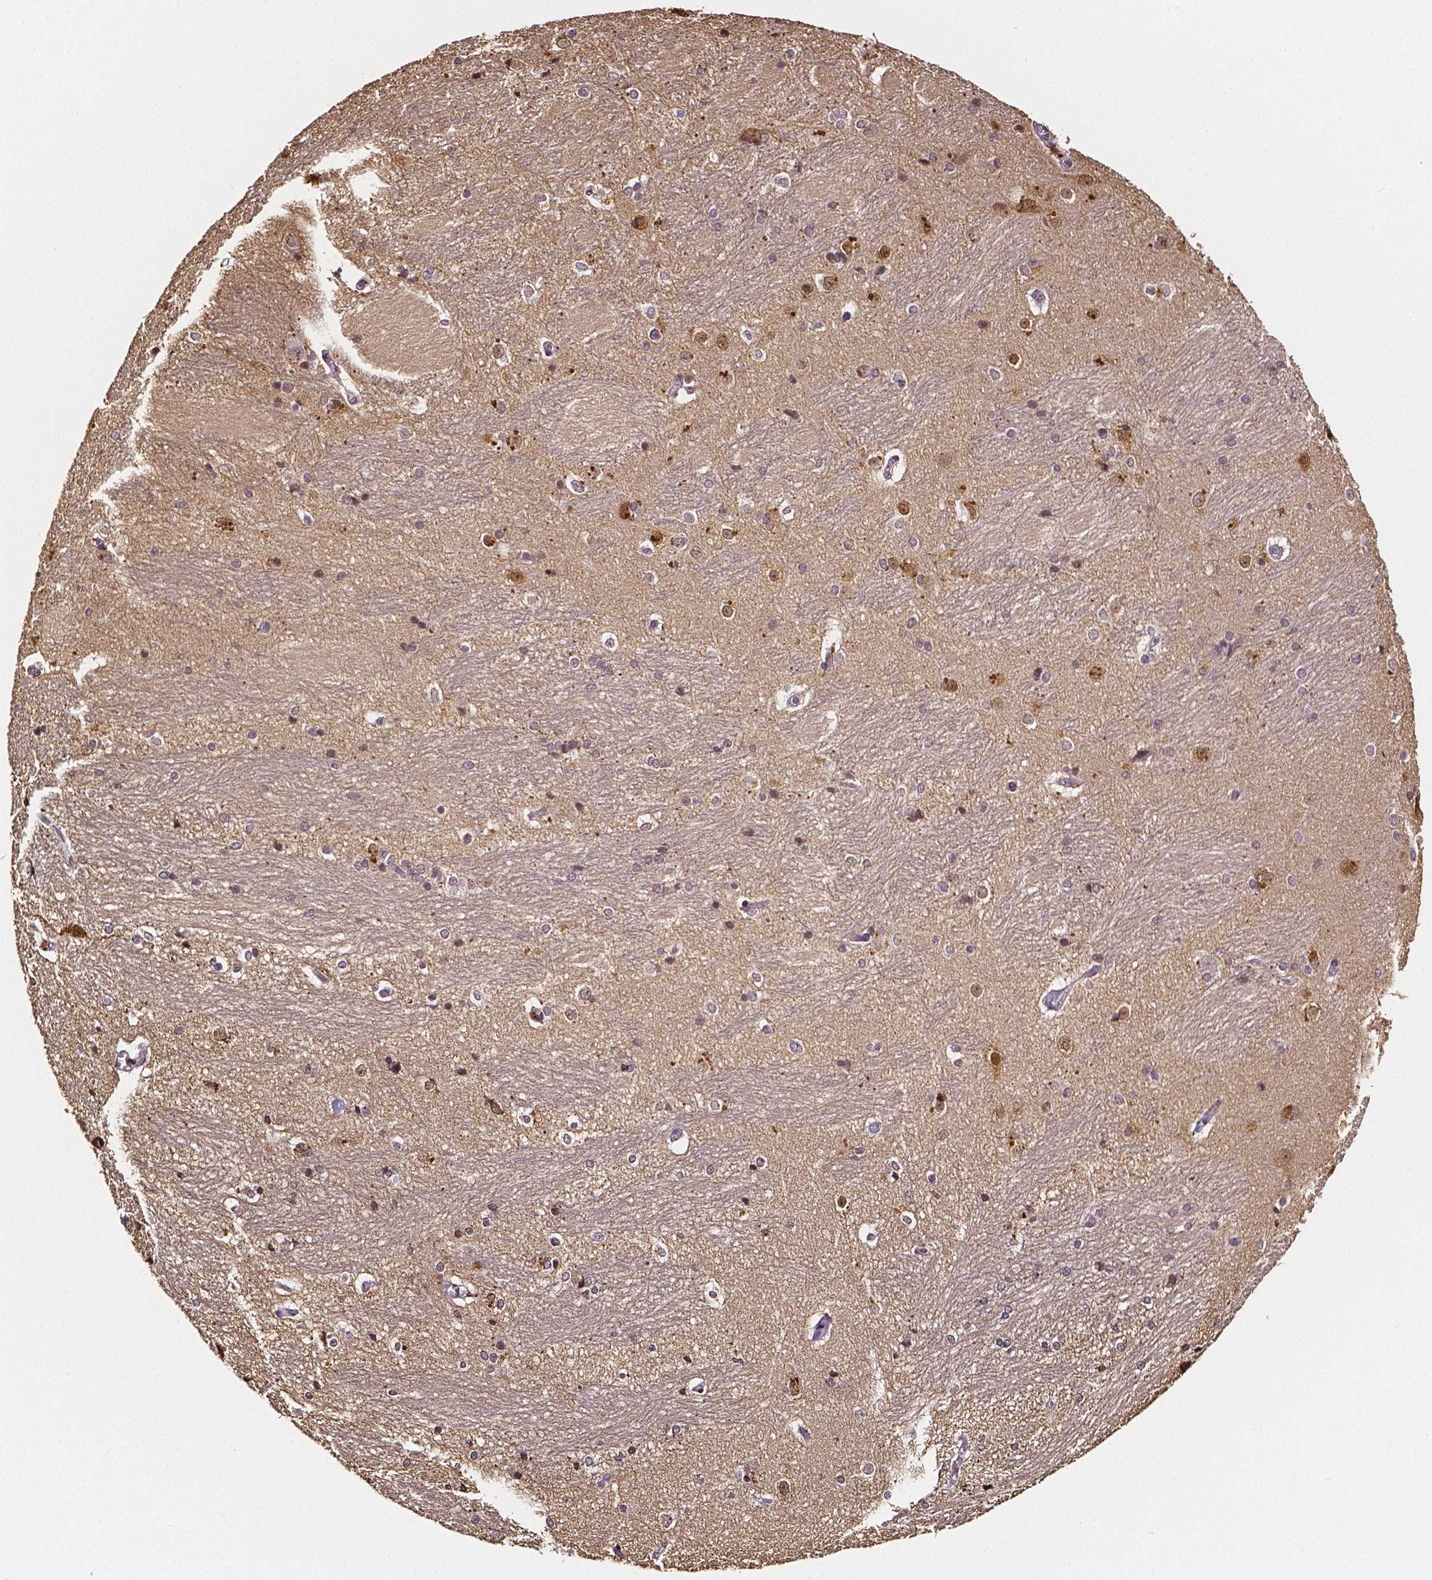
{"staining": {"intensity": "negative", "quantity": "none", "location": "none"}, "tissue": "hippocampus", "cell_type": "Glial cells", "image_type": "normal", "snomed": [{"axis": "morphology", "description": "Normal tissue, NOS"}, {"axis": "topography", "description": "Cerebral cortex"}, {"axis": "topography", "description": "Hippocampus"}], "caption": "Glial cells show no significant staining in benign hippocampus.", "gene": "NRGN", "patient": {"sex": "female", "age": 19}}